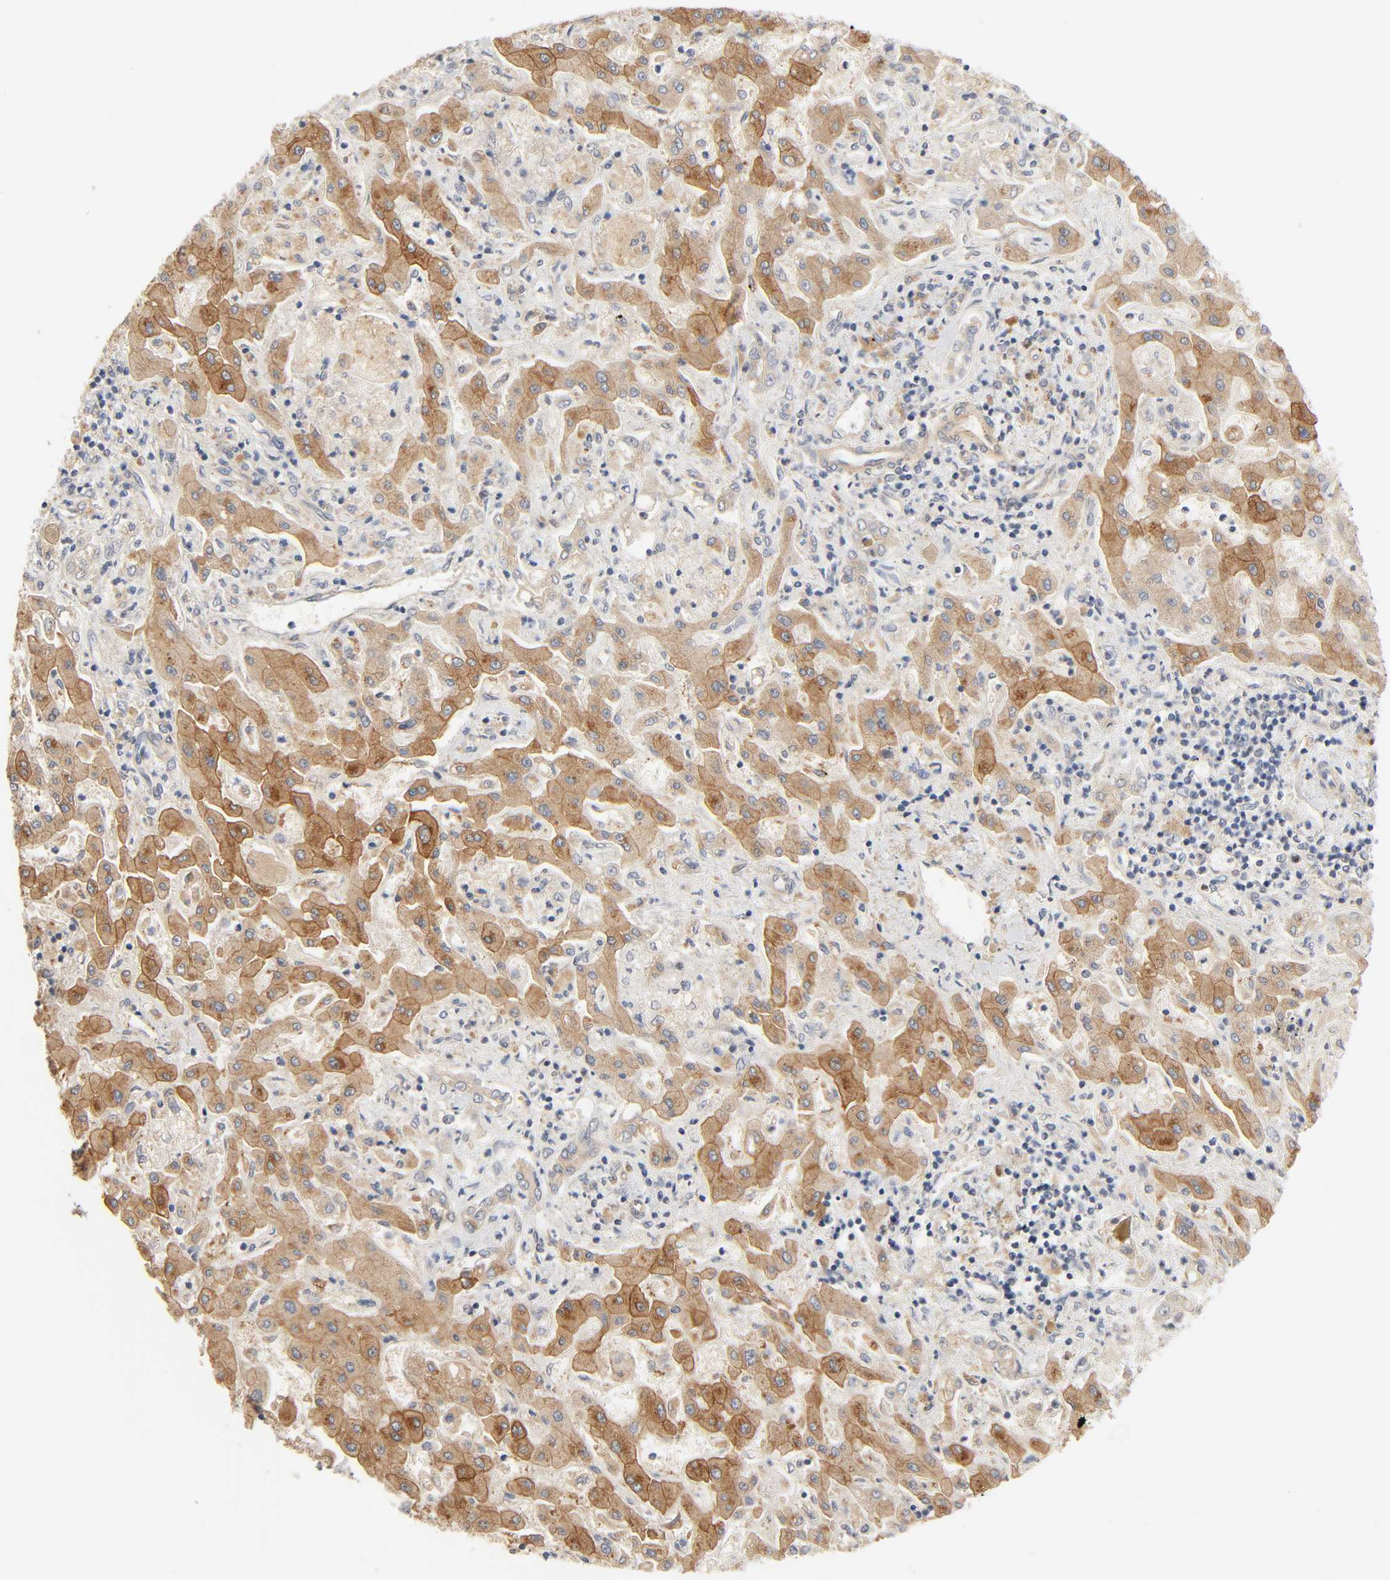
{"staining": {"intensity": "moderate", "quantity": ">75%", "location": "cytoplasmic/membranous"}, "tissue": "liver cancer", "cell_type": "Tumor cells", "image_type": "cancer", "snomed": [{"axis": "morphology", "description": "Cholangiocarcinoma"}, {"axis": "topography", "description": "Liver"}], "caption": "The micrograph demonstrates a brown stain indicating the presence of a protein in the cytoplasmic/membranous of tumor cells in liver cancer. Using DAB (3,3'-diaminobenzidine) (brown) and hematoxylin (blue) stains, captured at high magnification using brightfield microscopy.", "gene": "REEP6", "patient": {"sex": "male", "age": 50}}